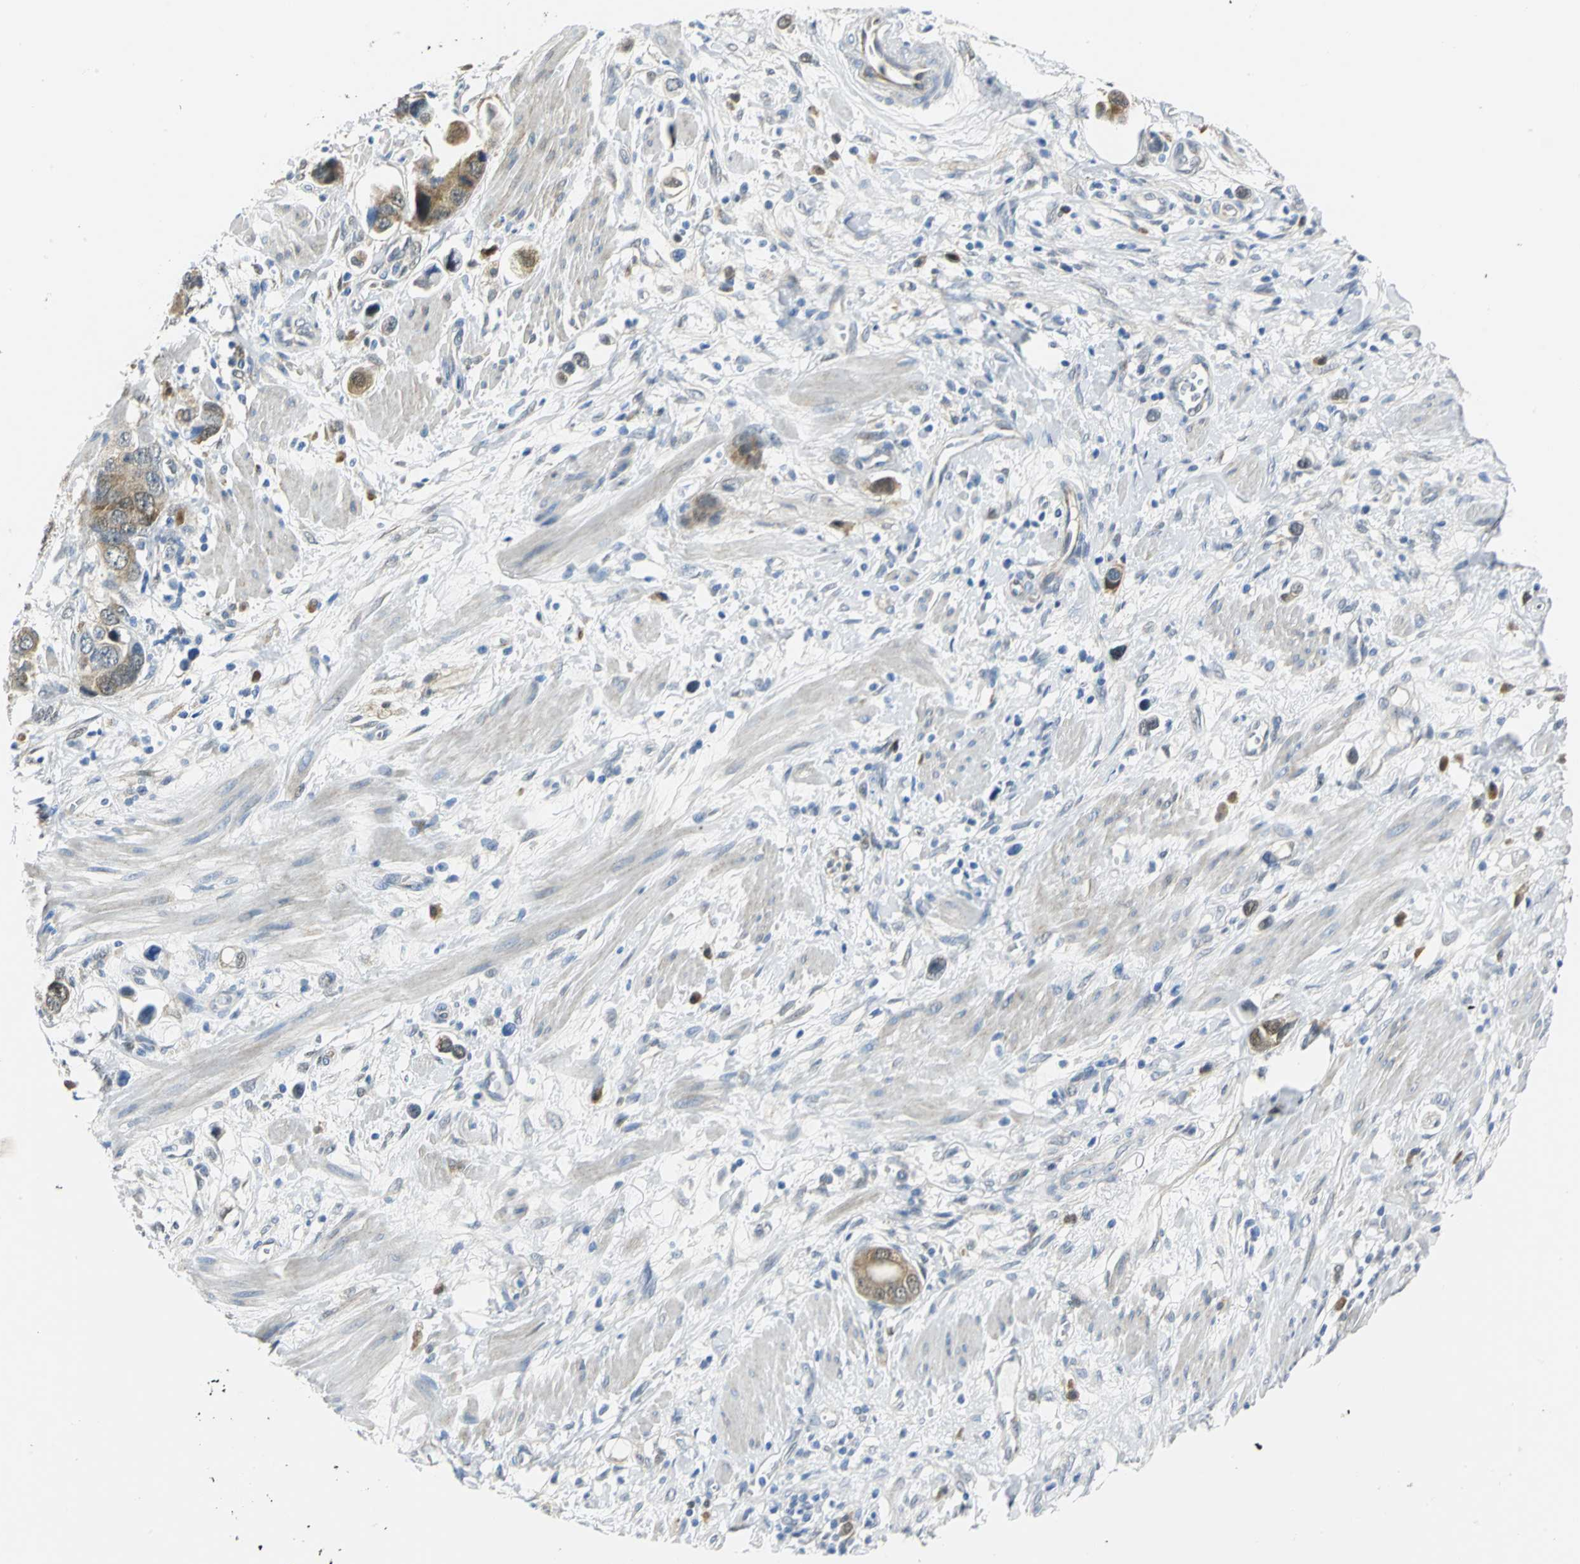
{"staining": {"intensity": "moderate", "quantity": "25%-75%", "location": "cytoplasmic/membranous"}, "tissue": "stomach cancer", "cell_type": "Tumor cells", "image_type": "cancer", "snomed": [{"axis": "morphology", "description": "Adenocarcinoma, NOS"}, {"axis": "topography", "description": "Stomach, lower"}], "caption": "IHC image of human stomach cancer (adenocarcinoma) stained for a protein (brown), which exhibits medium levels of moderate cytoplasmic/membranous expression in approximately 25%-75% of tumor cells.", "gene": "PGM3", "patient": {"sex": "female", "age": 93}}